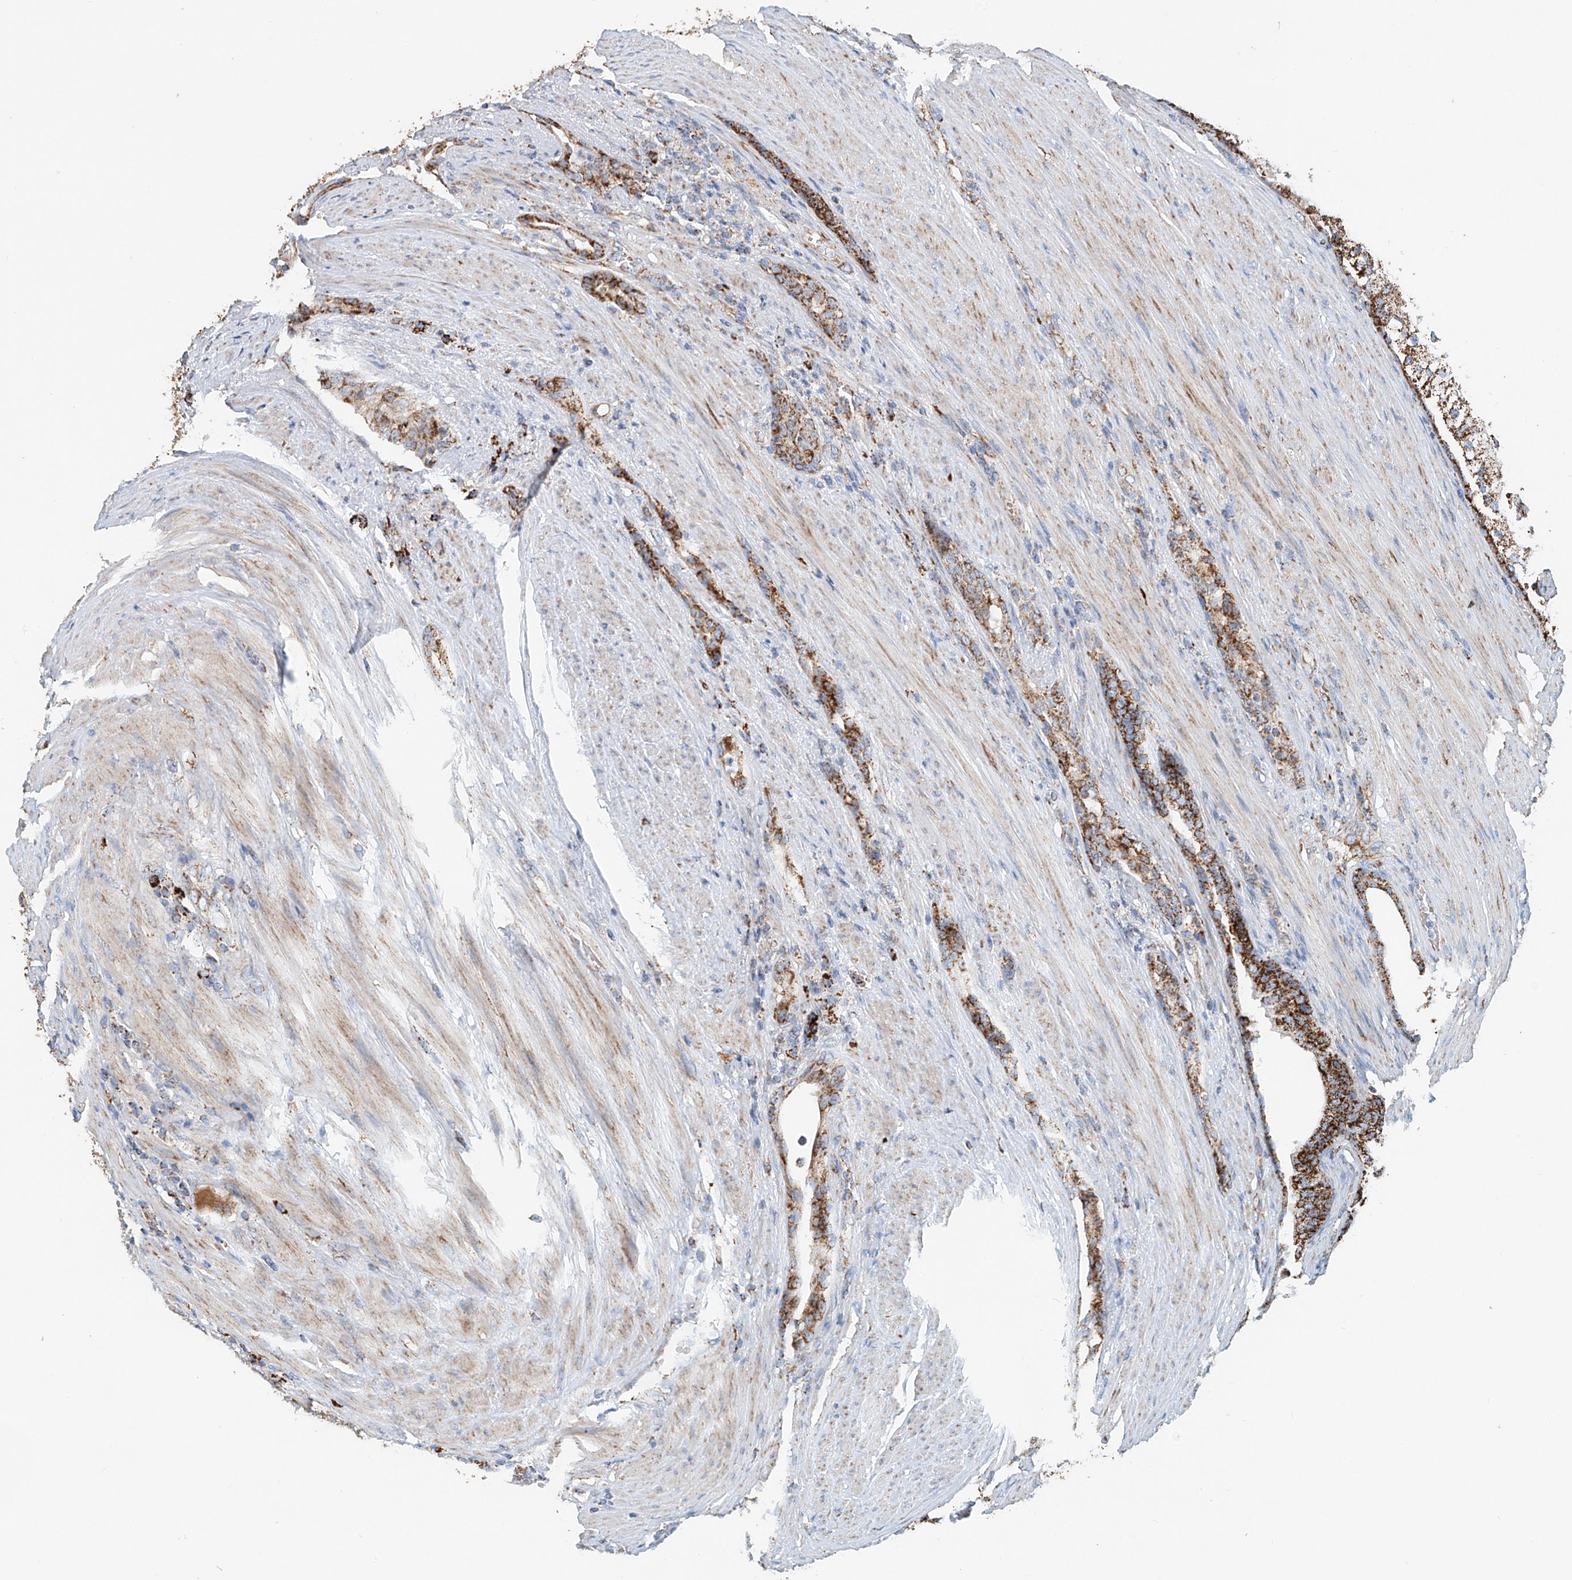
{"staining": {"intensity": "strong", "quantity": ">75%", "location": "cytoplasmic/membranous"}, "tissue": "prostate cancer", "cell_type": "Tumor cells", "image_type": "cancer", "snomed": [{"axis": "morphology", "description": "Adenocarcinoma, High grade"}, {"axis": "topography", "description": "Prostate"}], "caption": "Strong cytoplasmic/membranous staining is present in about >75% of tumor cells in high-grade adenocarcinoma (prostate).", "gene": "CARD10", "patient": {"sex": "male", "age": 60}}